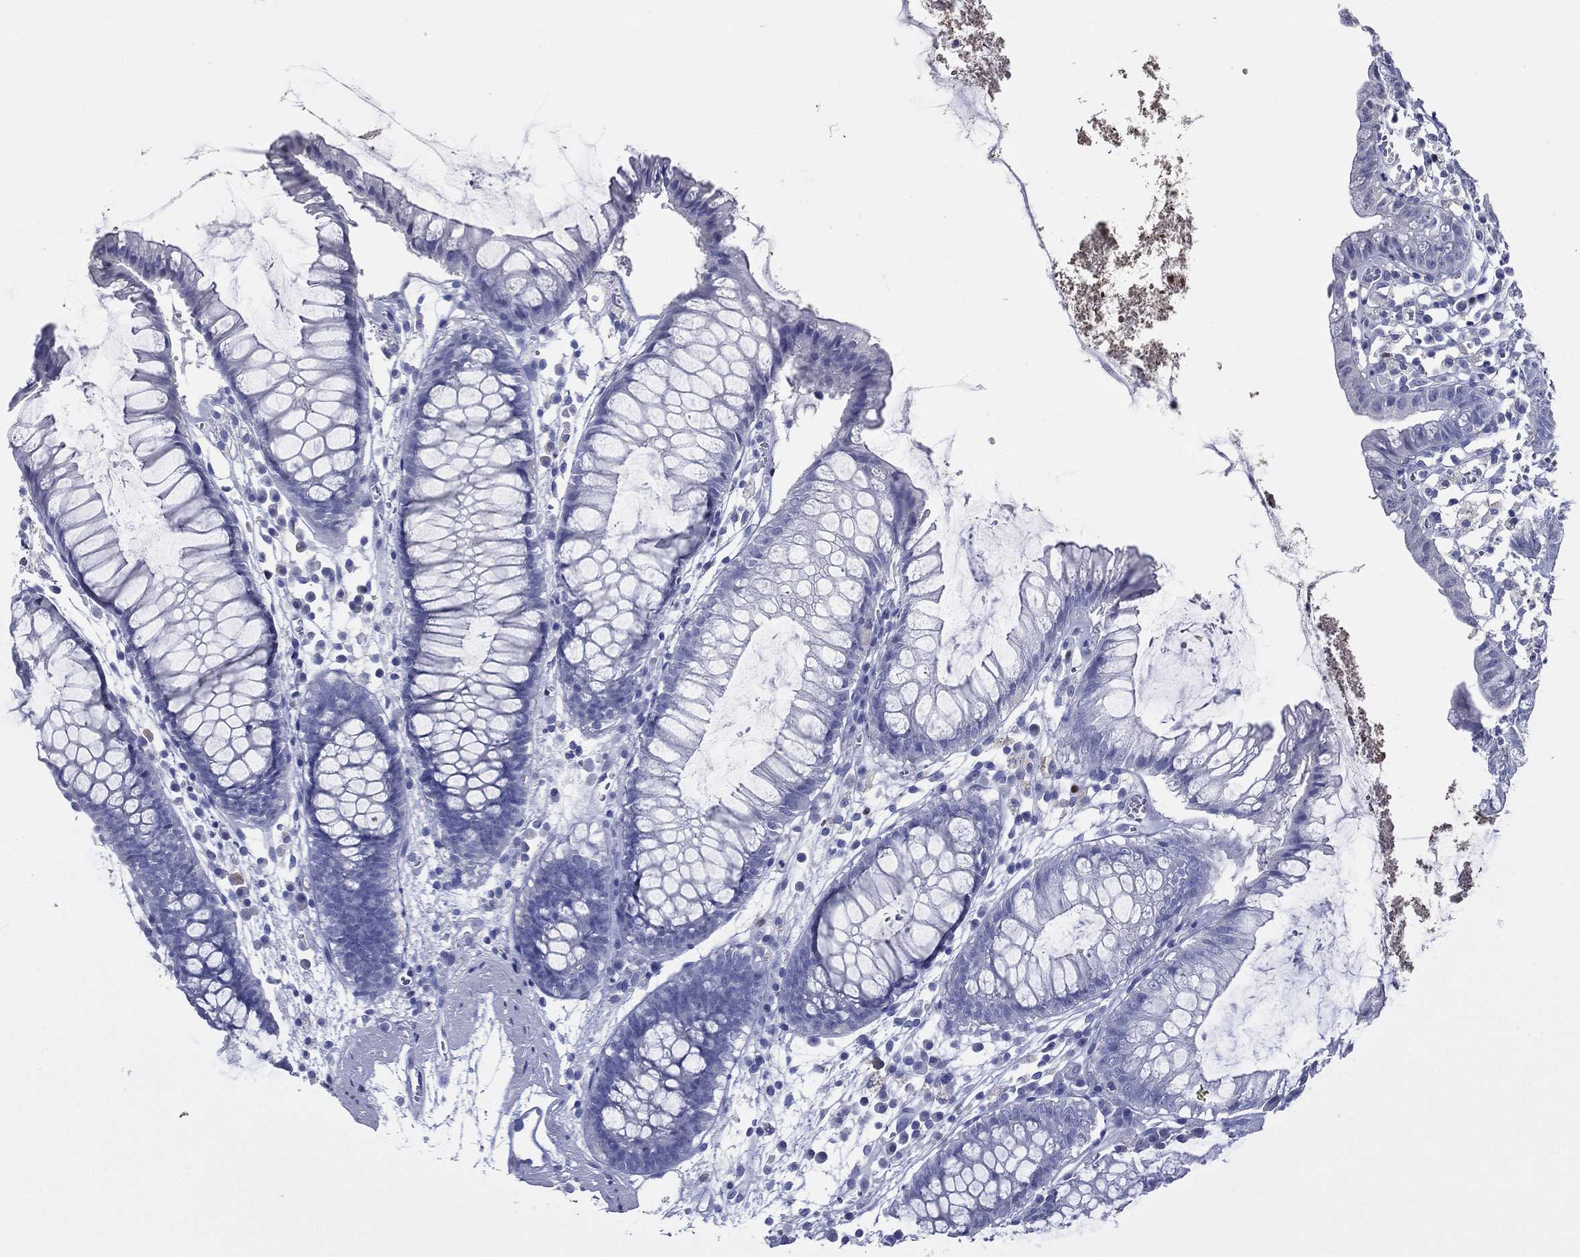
{"staining": {"intensity": "negative", "quantity": "none", "location": "none"}, "tissue": "colon", "cell_type": "Endothelial cells", "image_type": "normal", "snomed": [{"axis": "morphology", "description": "Normal tissue, NOS"}, {"axis": "morphology", "description": "Adenocarcinoma, NOS"}, {"axis": "topography", "description": "Colon"}], "caption": "A high-resolution image shows immunohistochemistry staining of unremarkable colon, which demonstrates no significant positivity in endothelial cells.", "gene": "TFAP2A", "patient": {"sex": "male", "age": 65}}